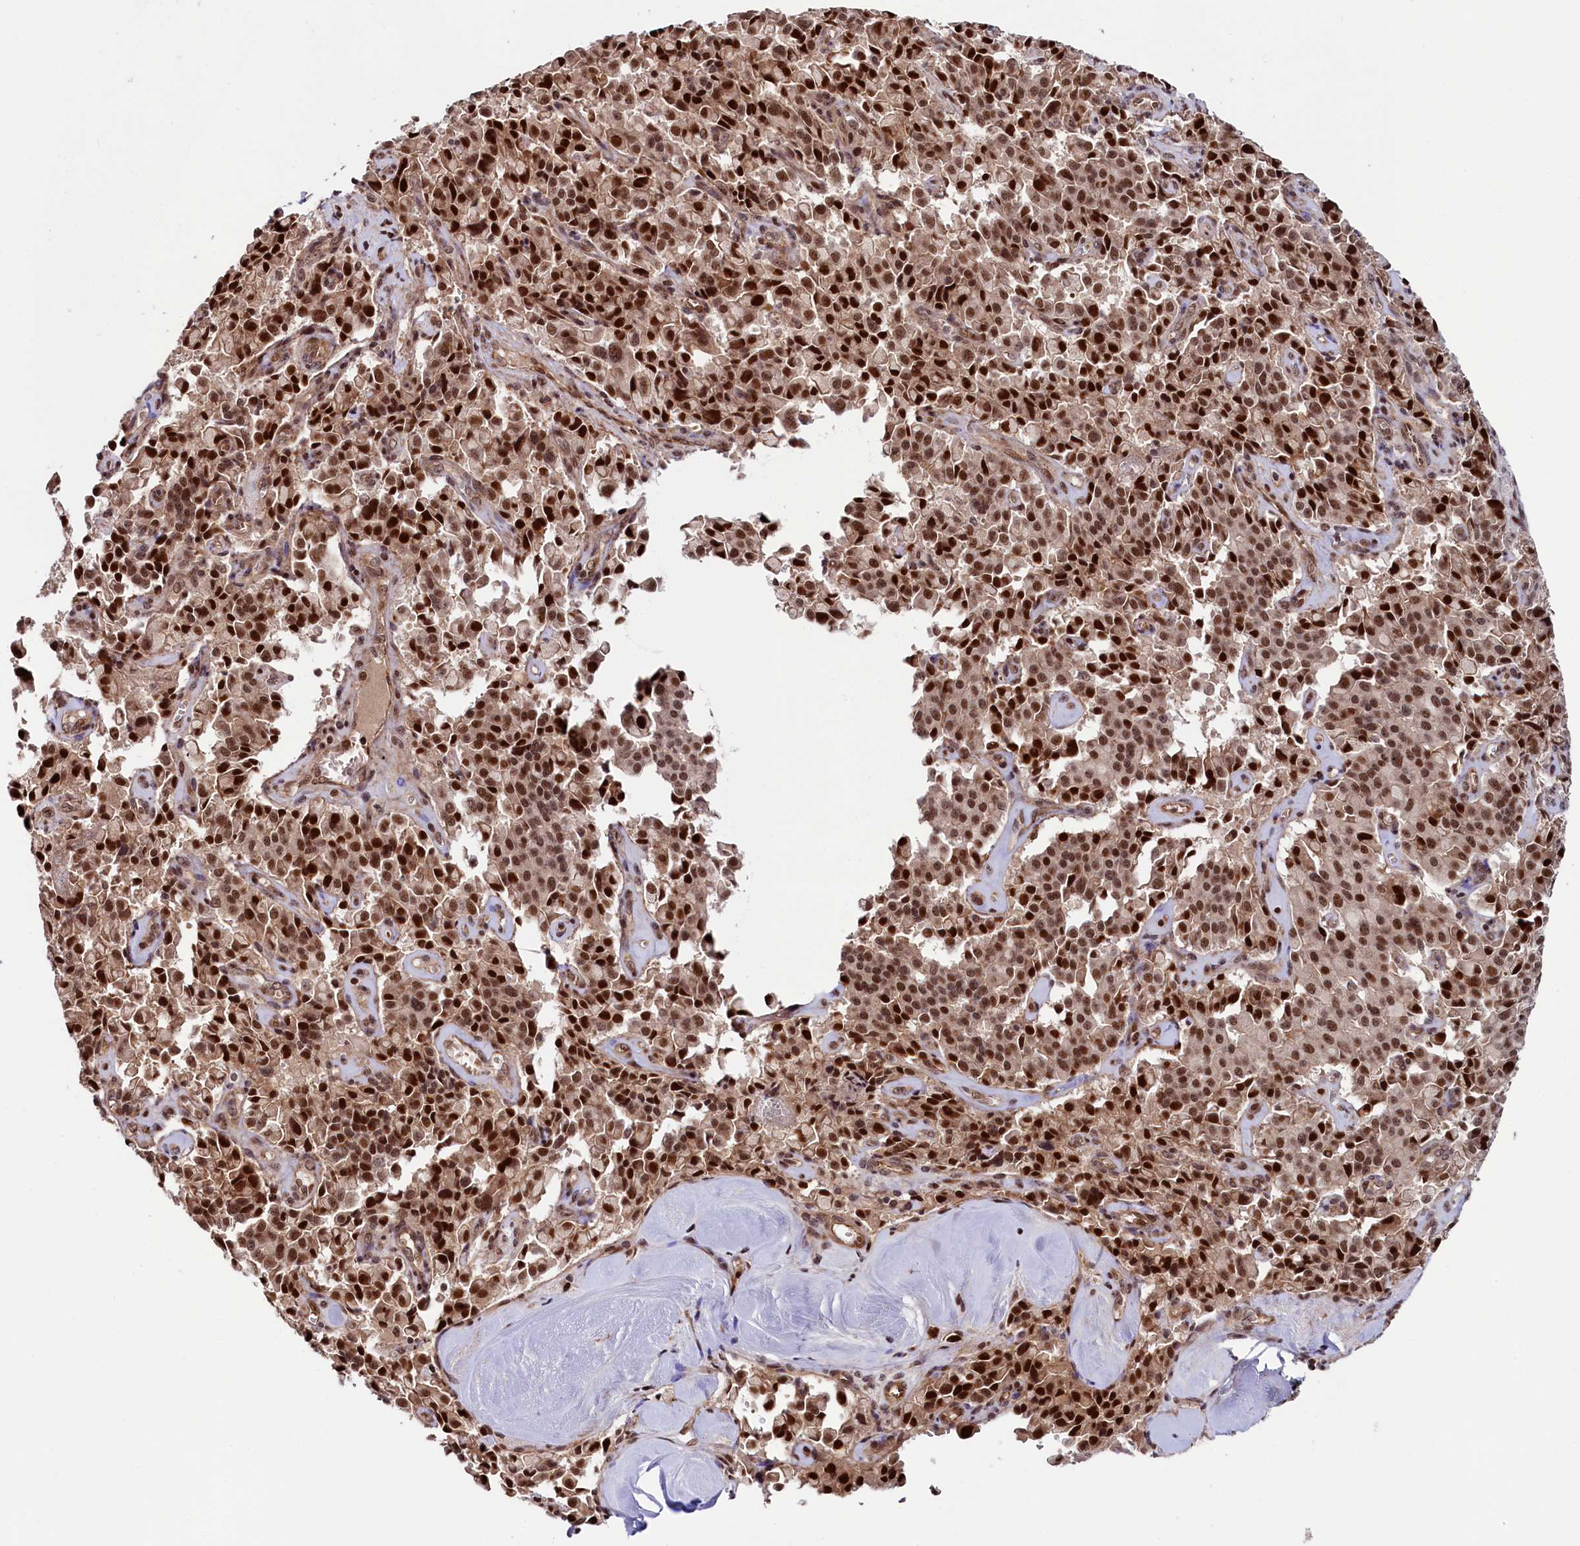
{"staining": {"intensity": "strong", "quantity": ">75%", "location": "nuclear"}, "tissue": "pancreatic cancer", "cell_type": "Tumor cells", "image_type": "cancer", "snomed": [{"axis": "morphology", "description": "Adenocarcinoma, NOS"}, {"axis": "topography", "description": "Pancreas"}], "caption": "An image showing strong nuclear staining in approximately >75% of tumor cells in pancreatic cancer, as visualized by brown immunohistochemical staining.", "gene": "LEO1", "patient": {"sex": "male", "age": 65}}